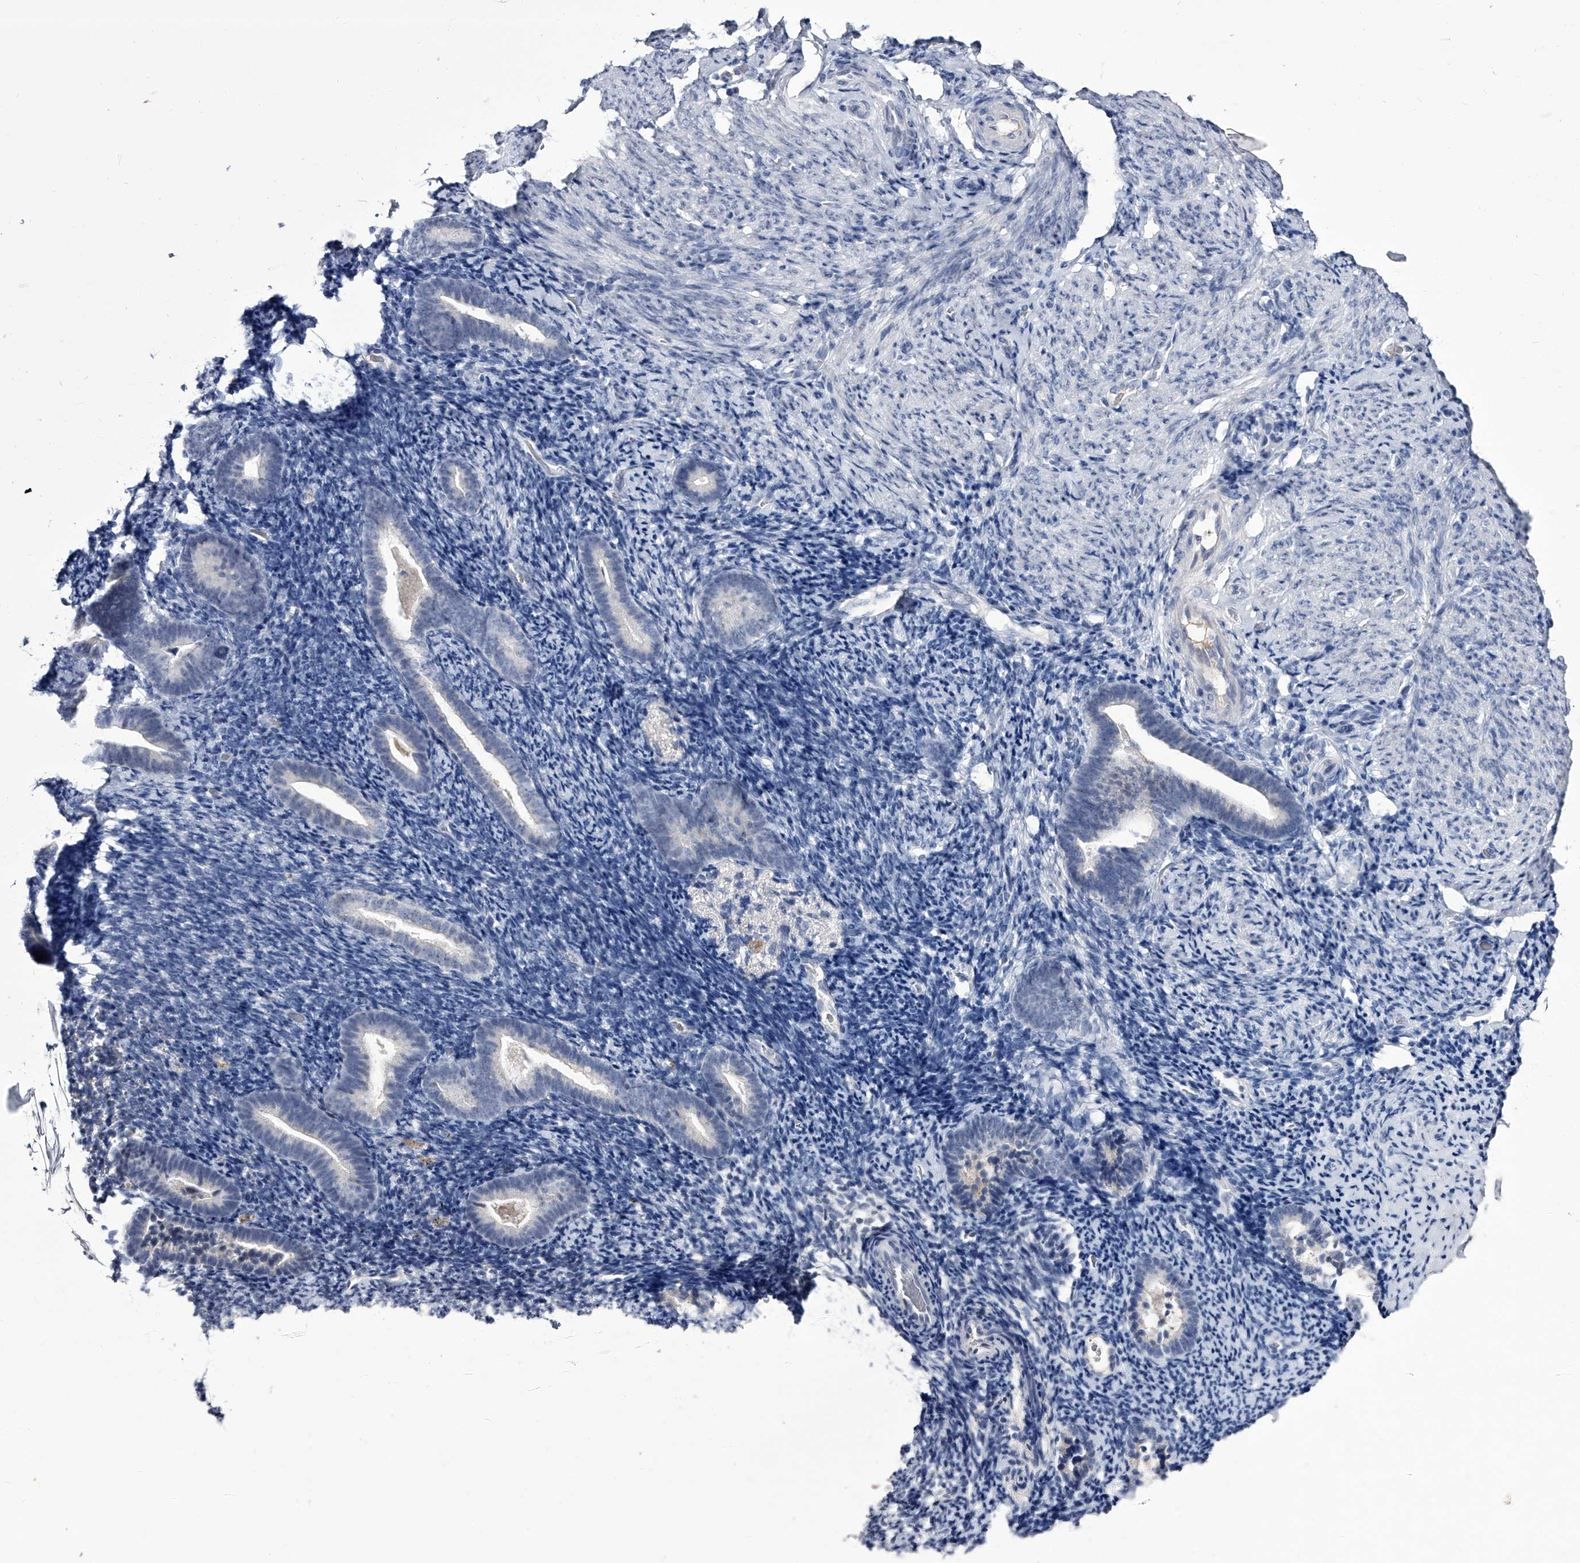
{"staining": {"intensity": "negative", "quantity": "none", "location": "none"}, "tissue": "endometrium", "cell_type": "Cells in endometrial stroma", "image_type": "normal", "snomed": [{"axis": "morphology", "description": "Normal tissue, NOS"}, {"axis": "topography", "description": "Endometrium"}], "caption": "The image displays no staining of cells in endometrial stroma in normal endometrium. The staining was performed using DAB to visualize the protein expression in brown, while the nuclei were stained in blue with hematoxylin (Magnification: 20x).", "gene": "CRISP2", "patient": {"sex": "female", "age": 51}}